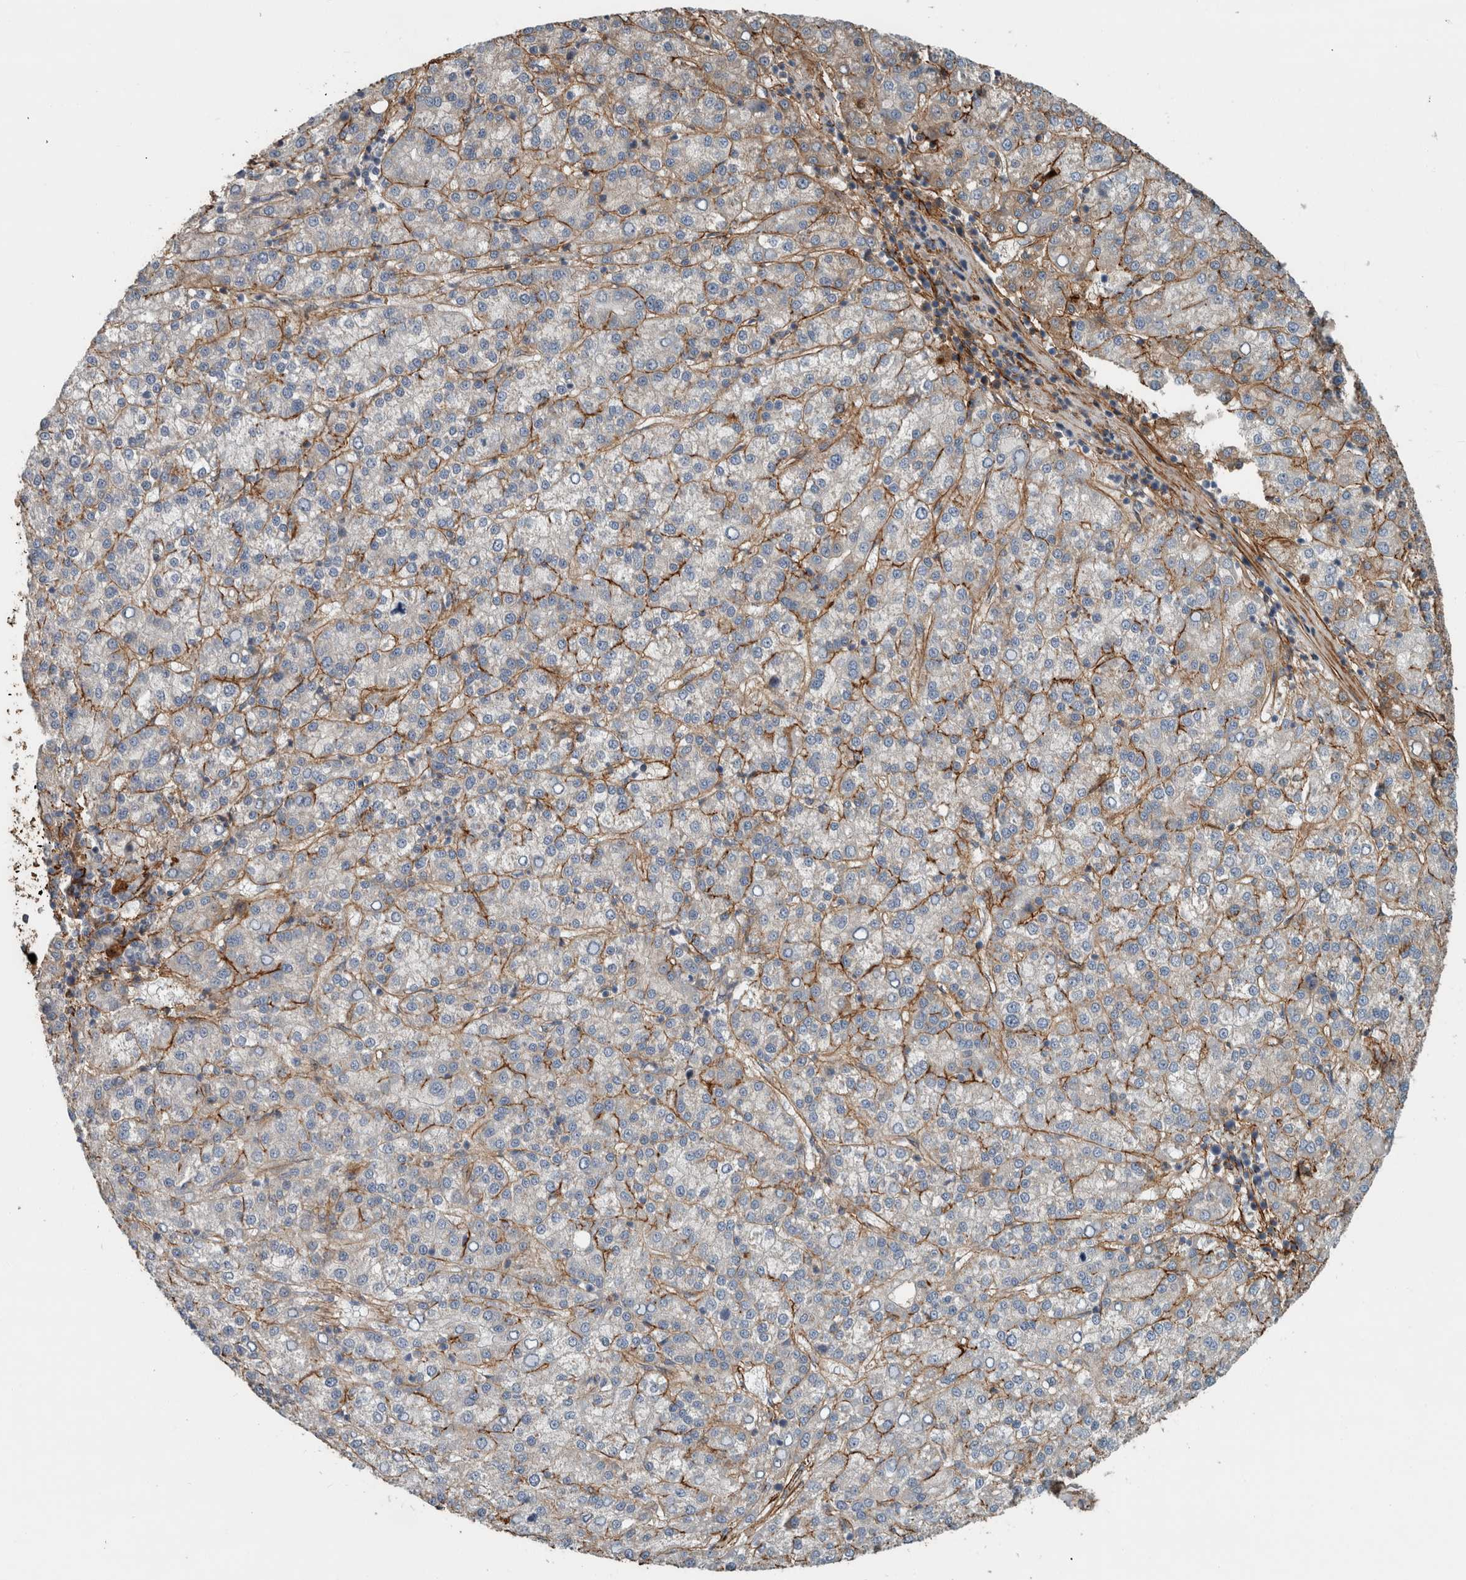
{"staining": {"intensity": "weak", "quantity": "<25%", "location": "cytoplasmic/membranous"}, "tissue": "liver cancer", "cell_type": "Tumor cells", "image_type": "cancer", "snomed": [{"axis": "morphology", "description": "Carcinoma, Hepatocellular, NOS"}, {"axis": "topography", "description": "Liver"}], "caption": "The immunohistochemistry histopathology image has no significant staining in tumor cells of liver cancer tissue.", "gene": "FN1", "patient": {"sex": "female", "age": 58}}